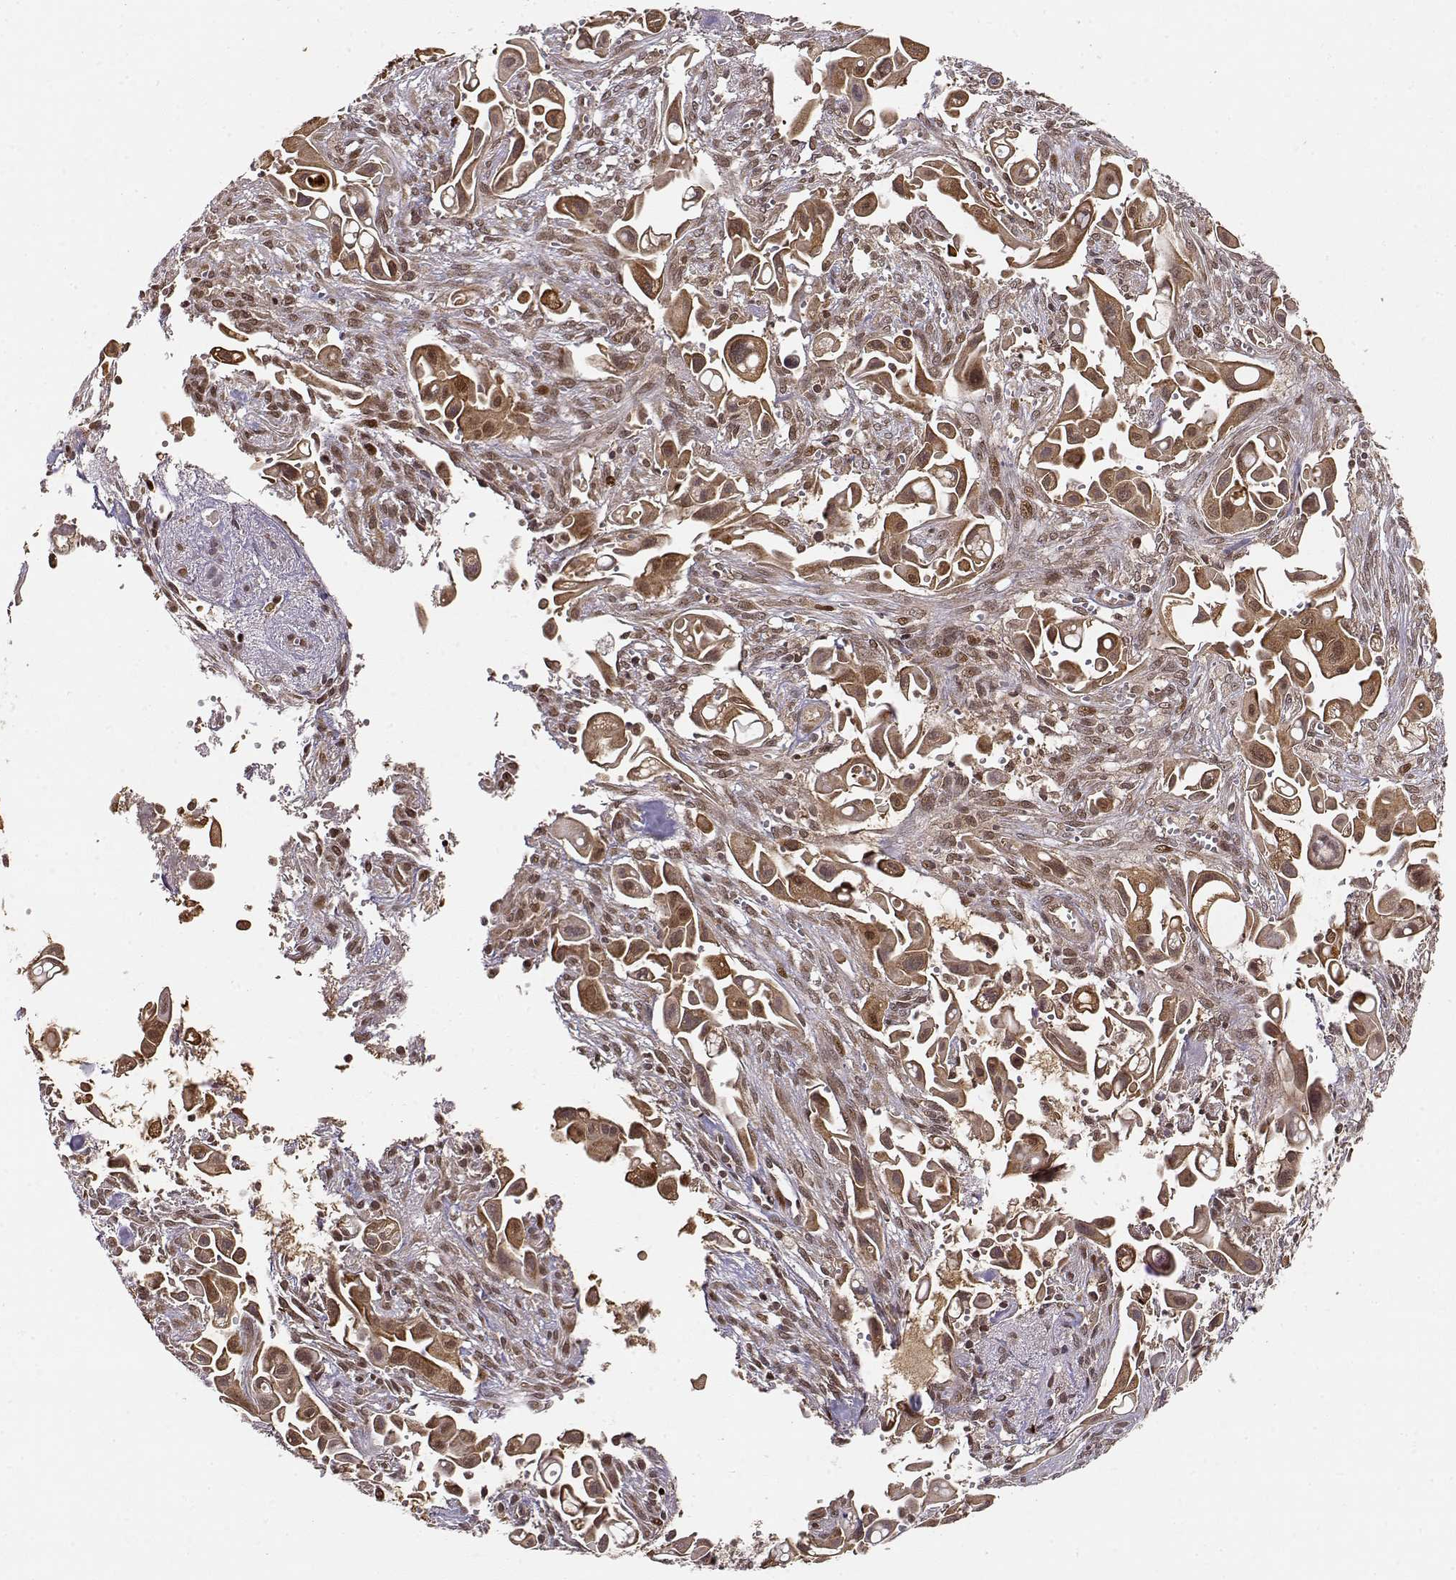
{"staining": {"intensity": "moderate", "quantity": ">75%", "location": "cytoplasmic/membranous,nuclear"}, "tissue": "pancreatic cancer", "cell_type": "Tumor cells", "image_type": "cancer", "snomed": [{"axis": "morphology", "description": "Adenocarcinoma, NOS"}, {"axis": "topography", "description": "Pancreas"}], "caption": "Brown immunohistochemical staining in human pancreatic cancer reveals moderate cytoplasmic/membranous and nuclear positivity in approximately >75% of tumor cells.", "gene": "MAEA", "patient": {"sex": "male", "age": 50}}